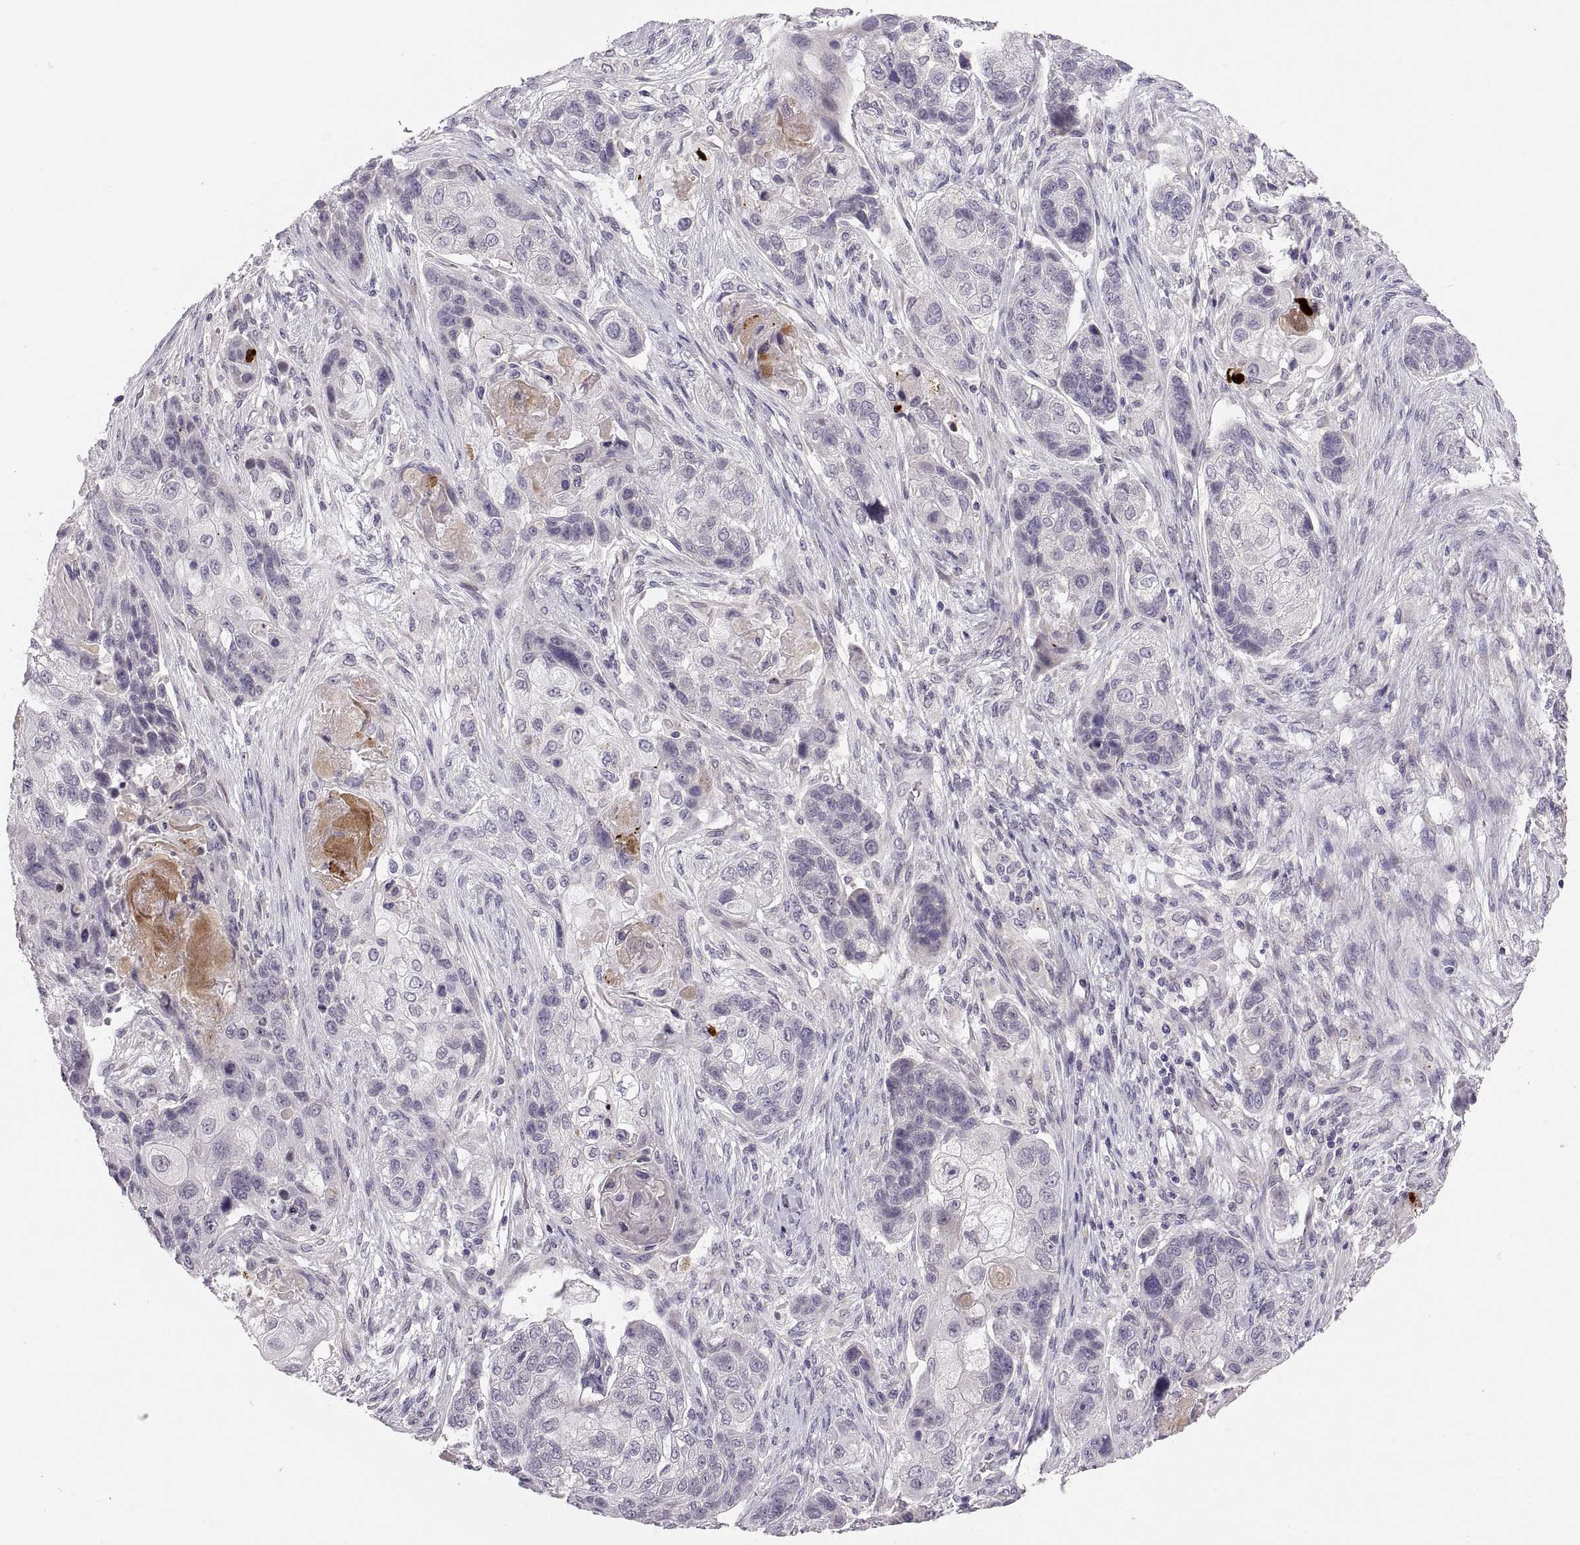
{"staining": {"intensity": "negative", "quantity": "none", "location": "none"}, "tissue": "lung cancer", "cell_type": "Tumor cells", "image_type": "cancer", "snomed": [{"axis": "morphology", "description": "Squamous cell carcinoma, NOS"}, {"axis": "topography", "description": "Lung"}], "caption": "Tumor cells show no significant staining in lung cancer.", "gene": "ADH6", "patient": {"sex": "male", "age": 69}}